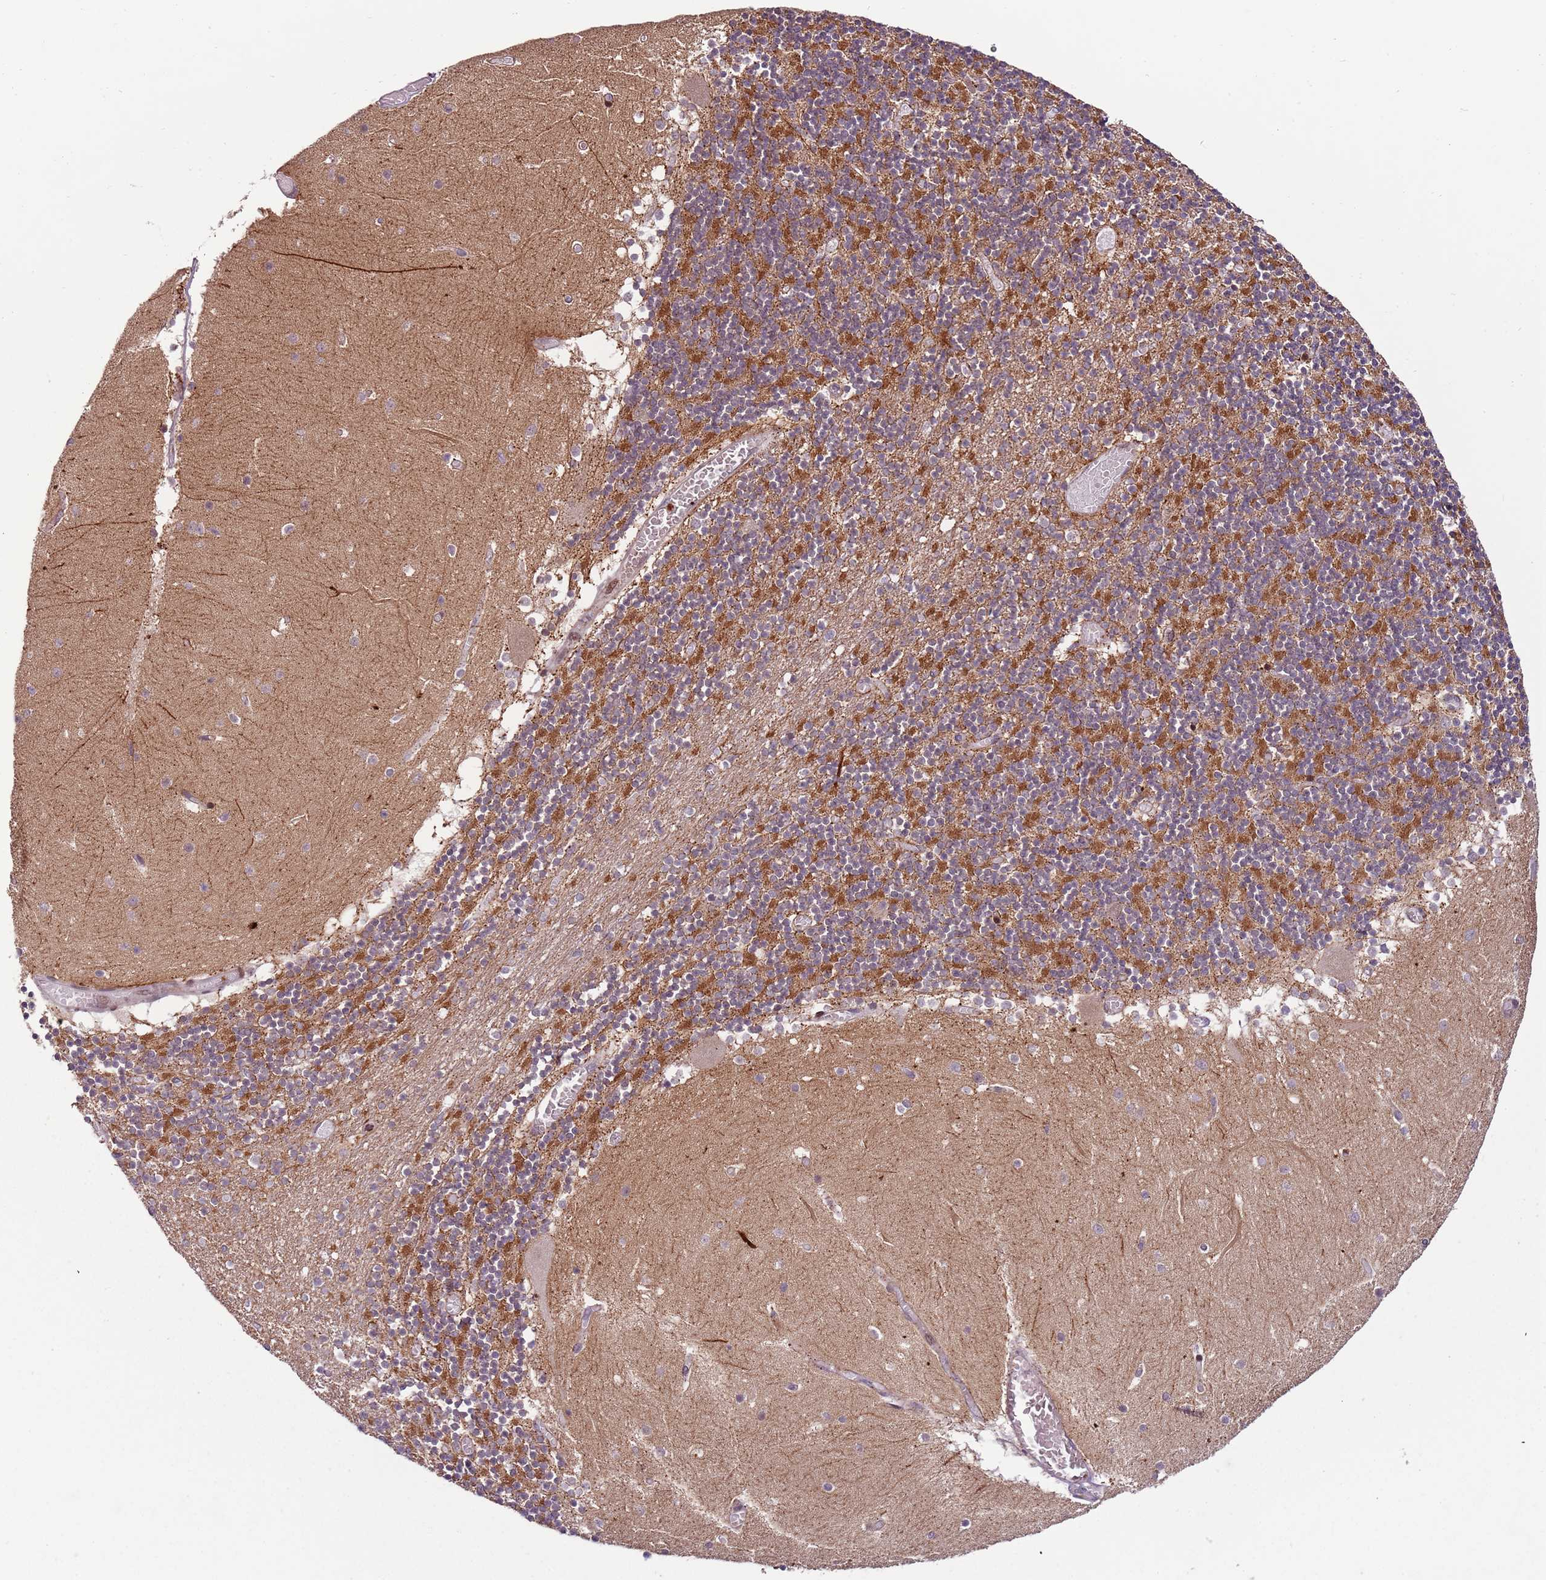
{"staining": {"intensity": "moderate", "quantity": "25%-75%", "location": "cytoplasmic/membranous"}, "tissue": "cerebellum", "cell_type": "Cells in granular layer", "image_type": "normal", "snomed": [{"axis": "morphology", "description": "Normal tissue, NOS"}, {"axis": "topography", "description": "Cerebellum"}], "caption": "Protein positivity by immunohistochemistry shows moderate cytoplasmic/membranous expression in approximately 25%-75% of cells in granular layer in normal cerebellum.", "gene": "ULK3", "patient": {"sex": "female", "age": 28}}